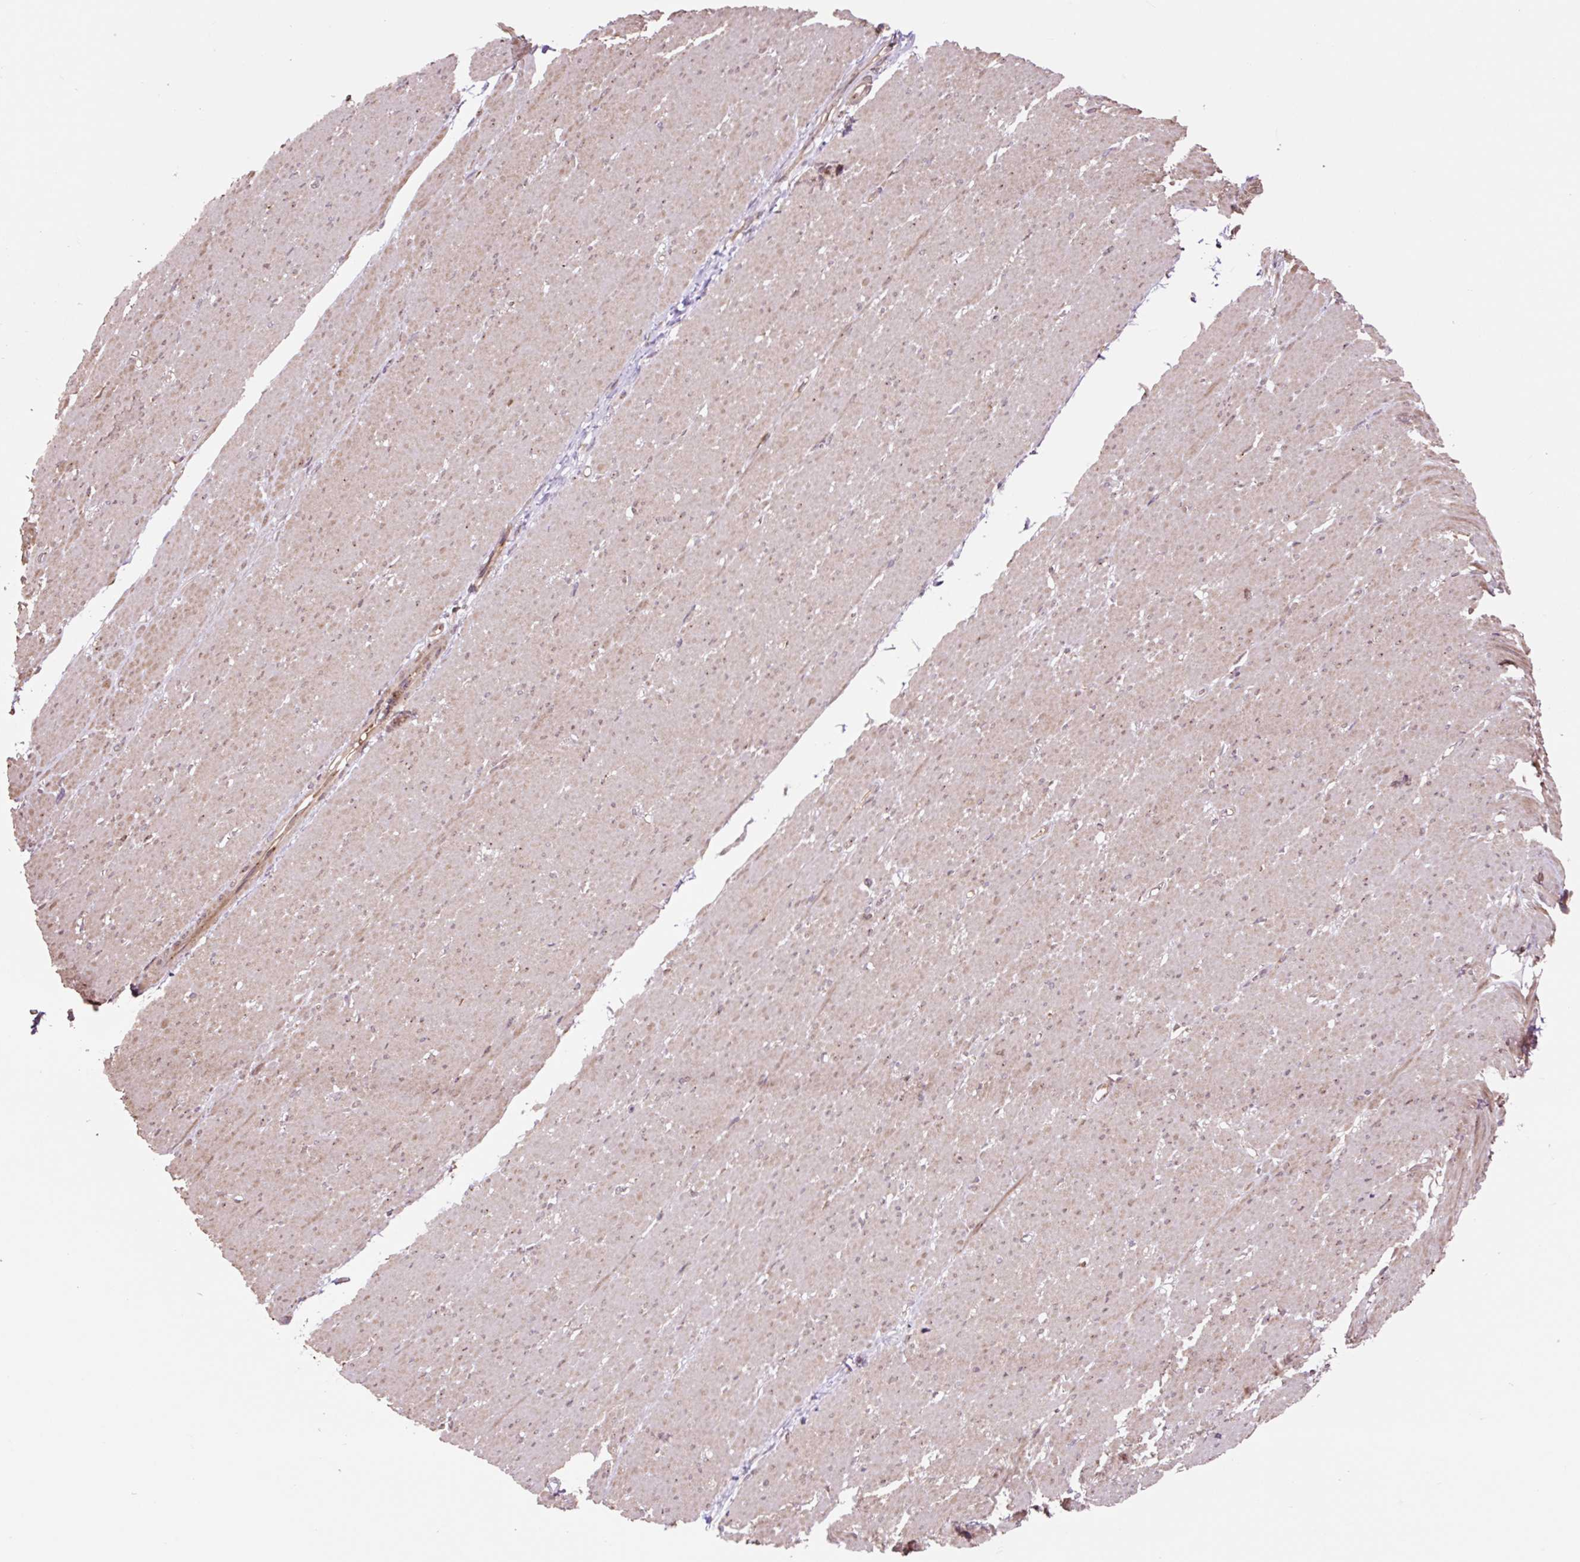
{"staining": {"intensity": "moderate", "quantity": "25%-75%", "location": "cytoplasmic/membranous"}, "tissue": "smooth muscle", "cell_type": "Smooth muscle cells", "image_type": "normal", "snomed": [{"axis": "morphology", "description": "Normal tissue, NOS"}, {"axis": "topography", "description": "Smooth muscle"}, {"axis": "topography", "description": "Rectum"}], "caption": "Immunohistochemistry photomicrograph of normal smooth muscle stained for a protein (brown), which reveals medium levels of moderate cytoplasmic/membranous expression in approximately 25%-75% of smooth muscle cells.", "gene": "MMS19", "patient": {"sex": "male", "age": 53}}